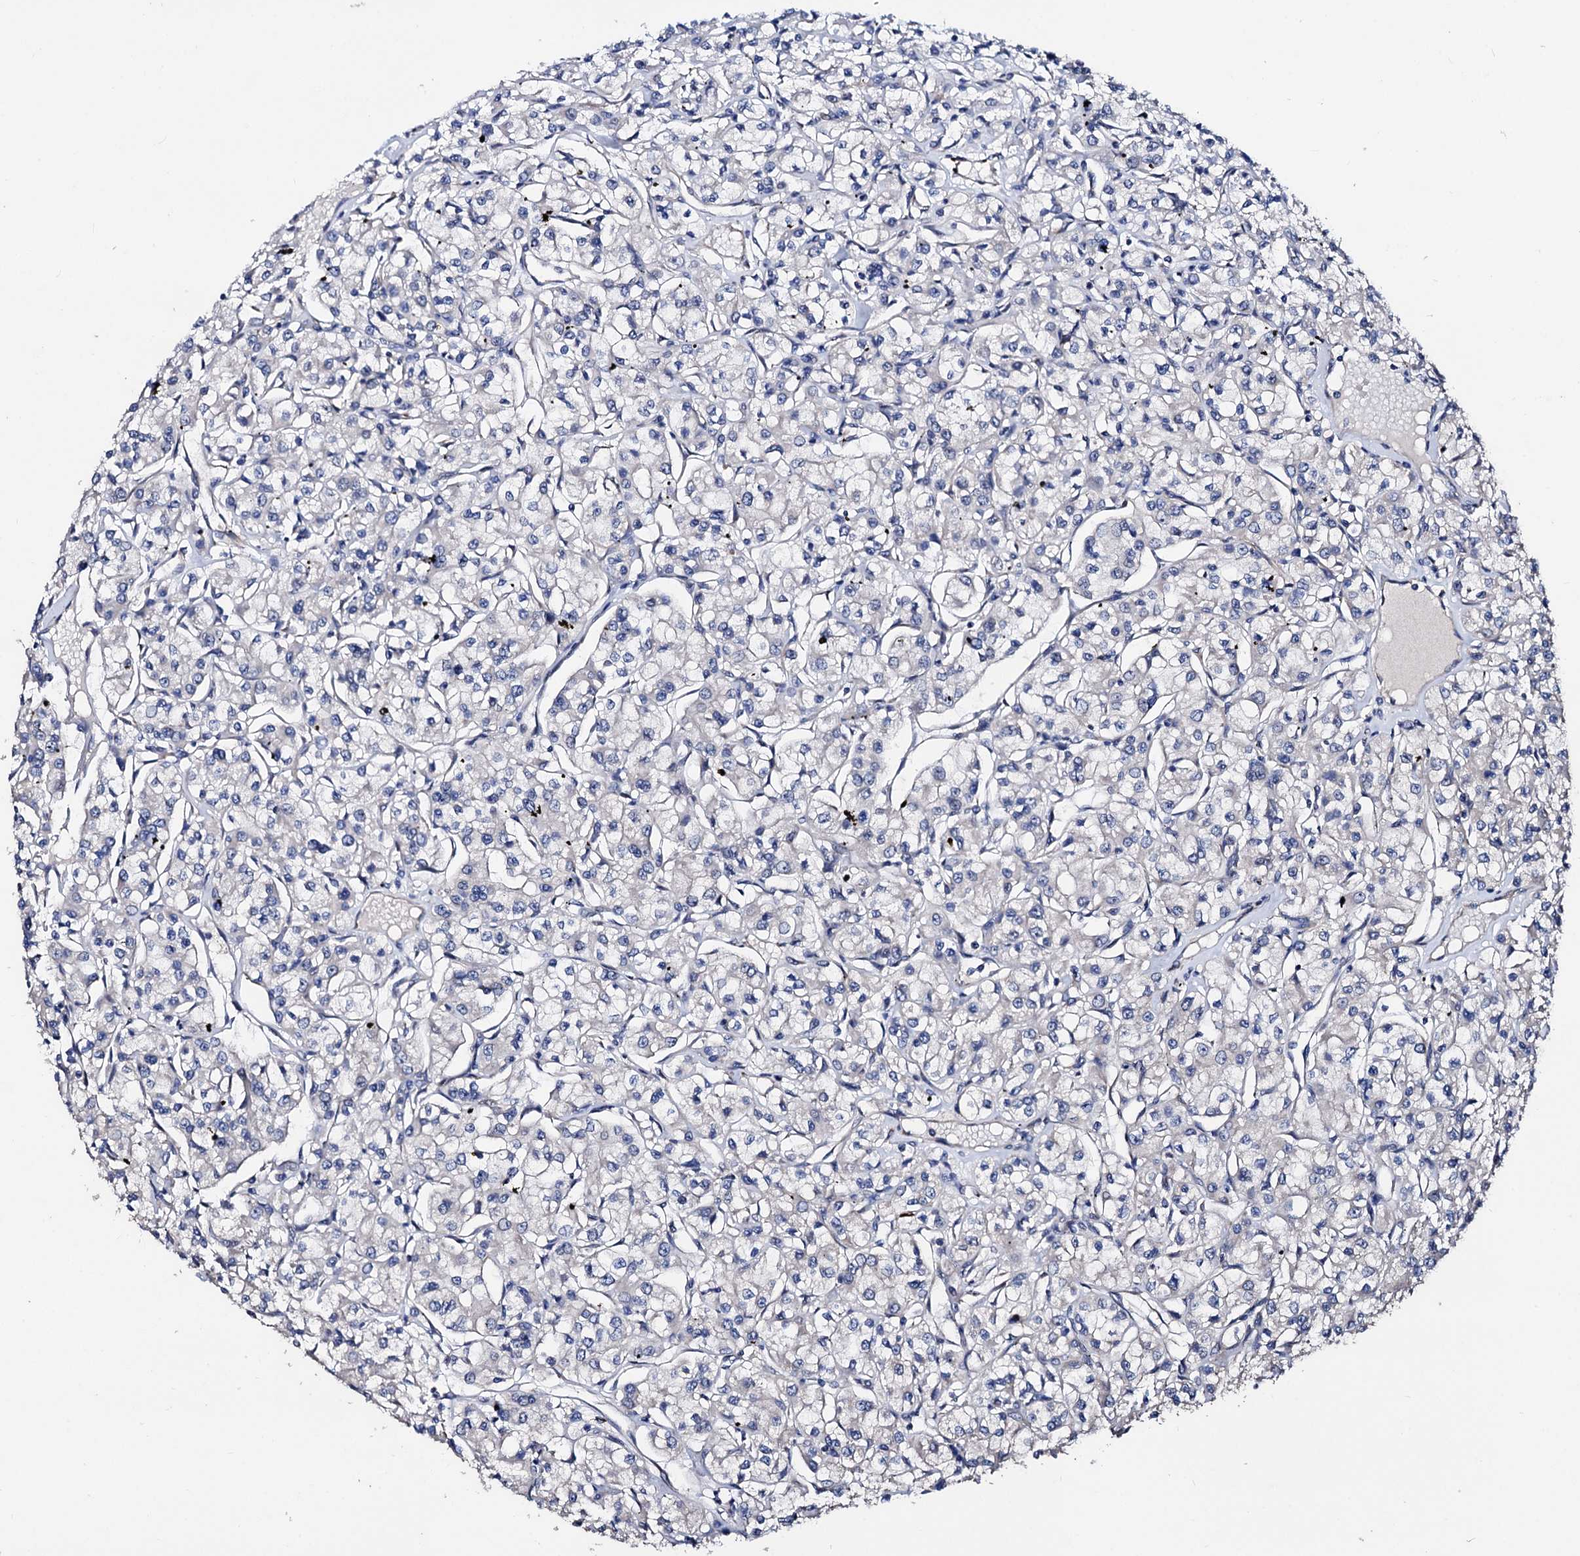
{"staining": {"intensity": "negative", "quantity": "none", "location": "none"}, "tissue": "renal cancer", "cell_type": "Tumor cells", "image_type": "cancer", "snomed": [{"axis": "morphology", "description": "Adenocarcinoma, NOS"}, {"axis": "topography", "description": "Kidney"}], "caption": "Immunohistochemistry (IHC) of human renal adenocarcinoma reveals no expression in tumor cells.", "gene": "AKAP11", "patient": {"sex": "female", "age": 59}}